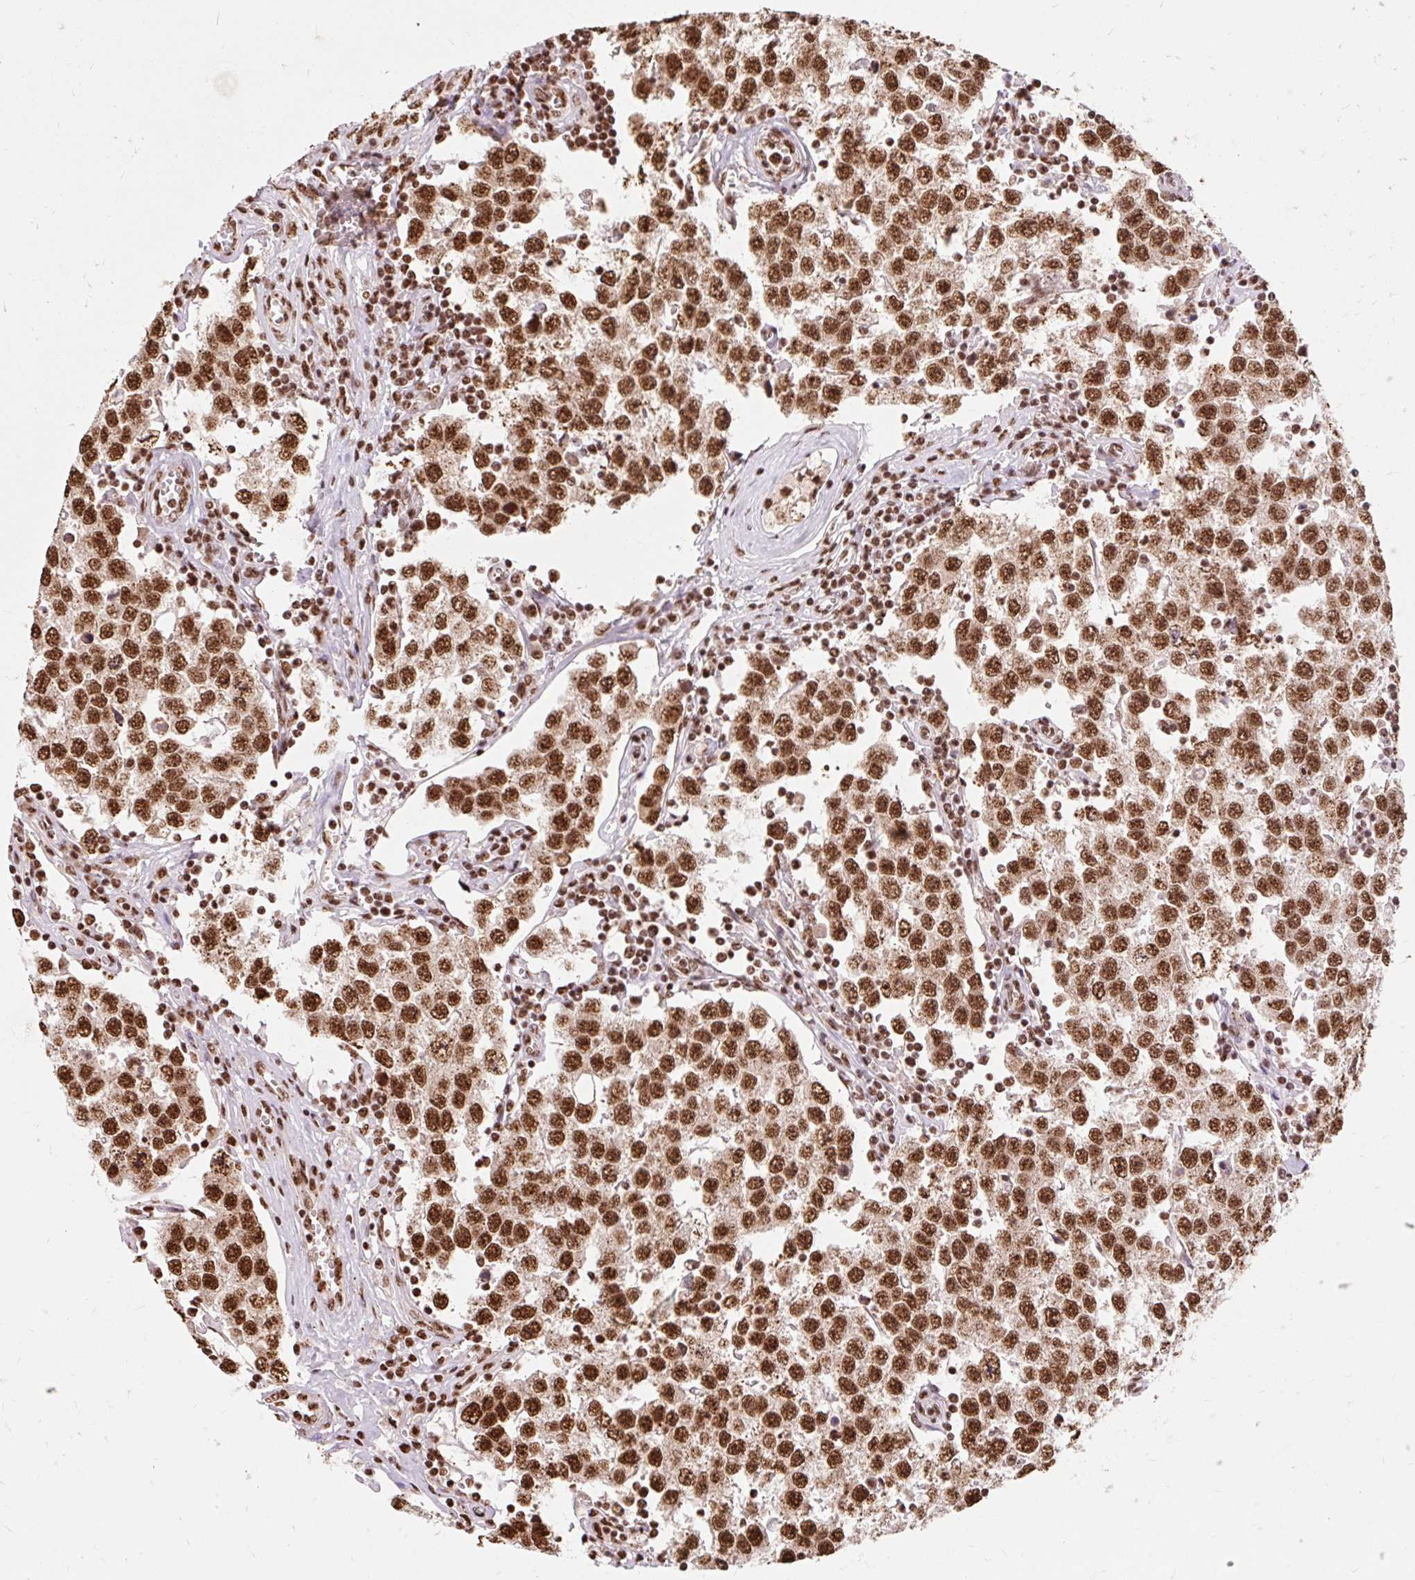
{"staining": {"intensity": "strong", "quantity": ">75%", "location": "nuclear"}, "tissue": "testis cancer", "cell_type": "Tumor cells", "image_type": "cancer", "snomed": [{"axis": "morphology", "description": "Seminoma, NOS"}, {"axis": "topography", "description": "Testis"}], "caption": "Immunohistochemical staining of testis cancer shows high levels of strong nuclear protein expression in about >75% of tumor cells.", "gene": "BICRA", "patient": {"sex": "male", "age": 34}}